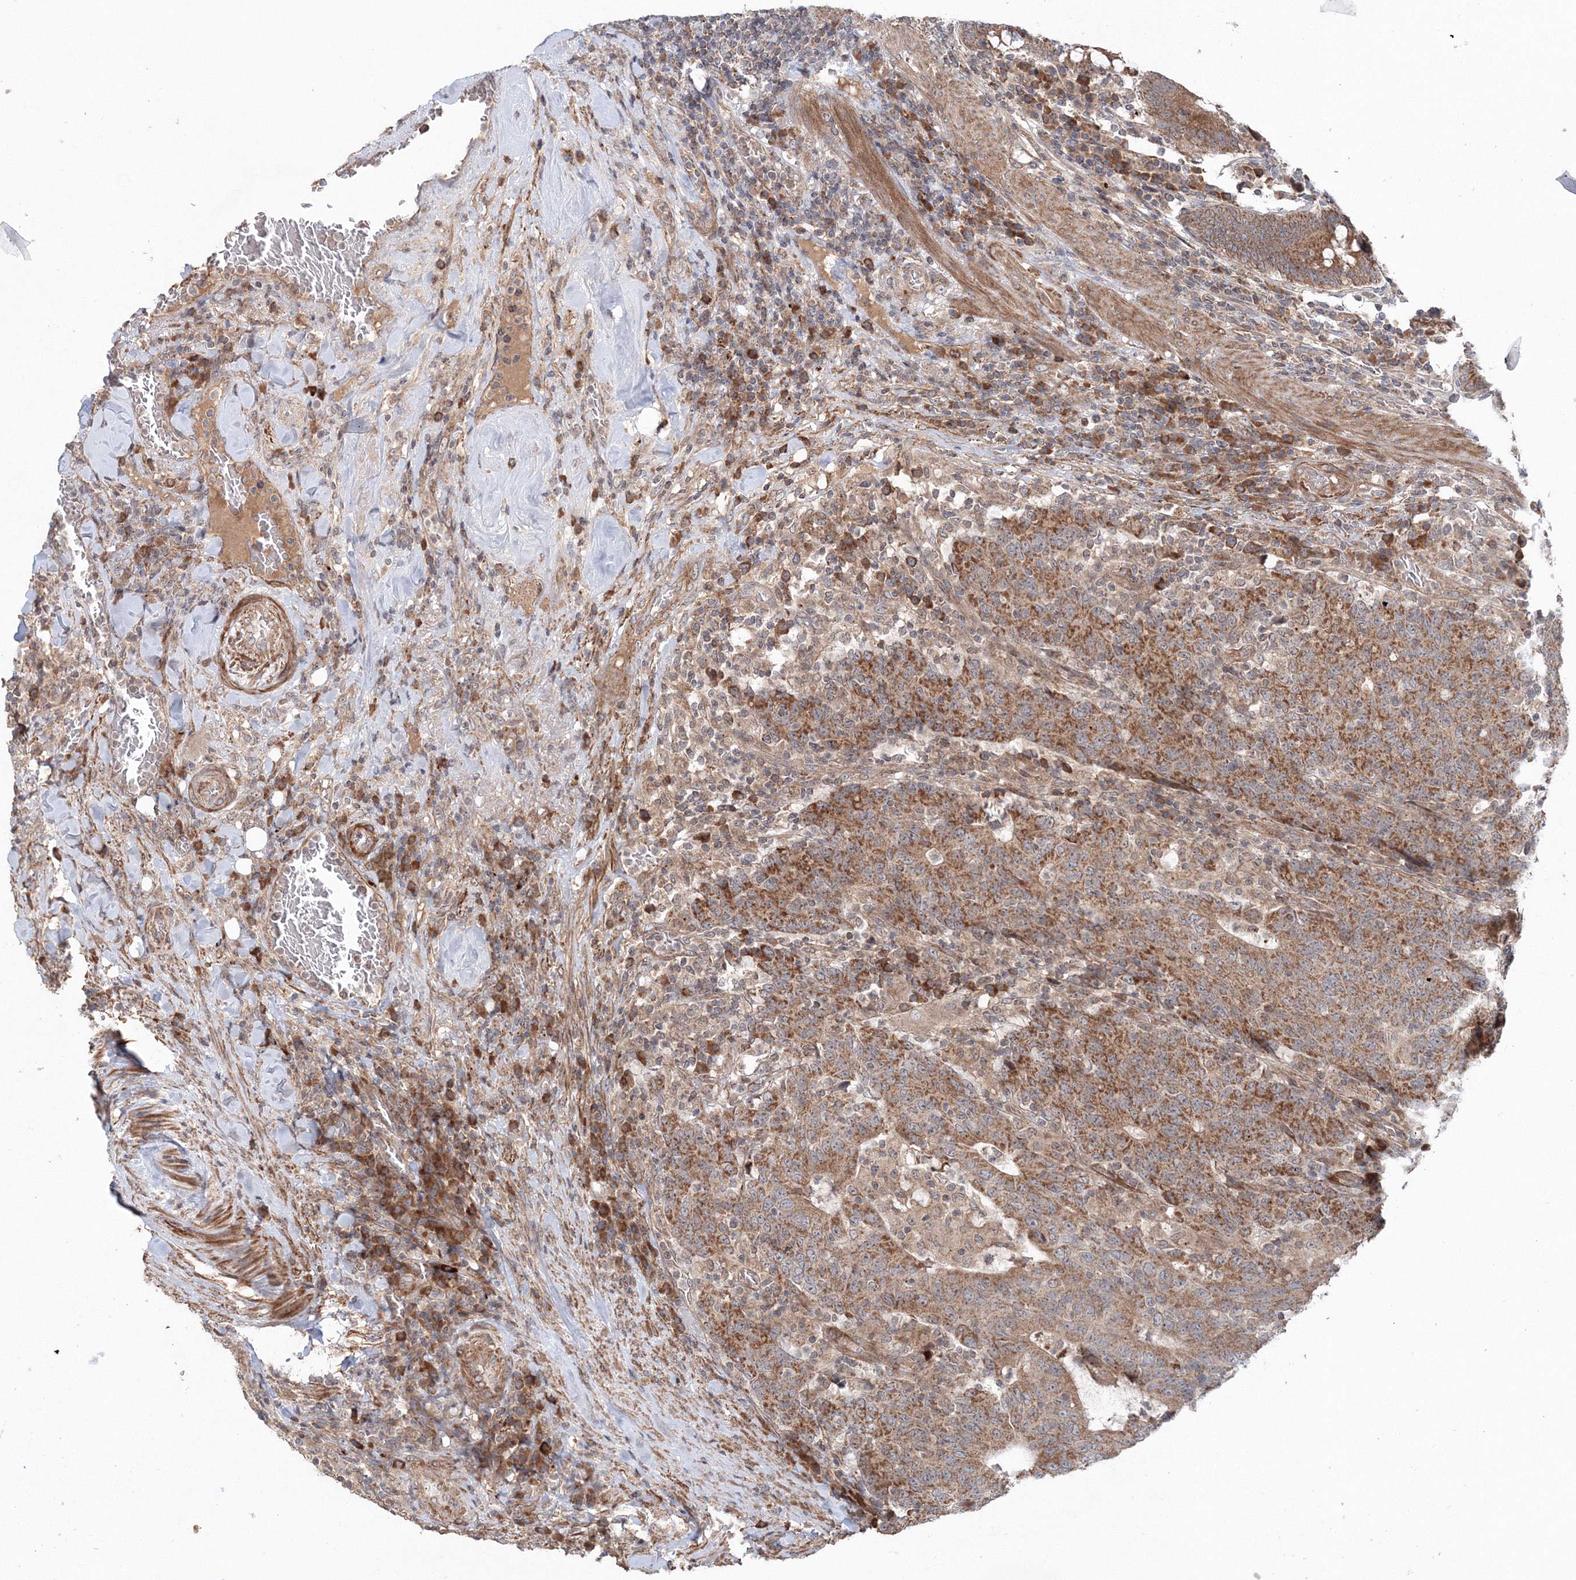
{"staining": {"intensity": "moderate", "quantity": ">75%", "location": "cytoplasmic/membranous"}, "tissue": "colorectal cancer", "cell_type": "Tumor cells", "image_type": "cancer", "snomed": [{"axis": "morphology", "description": "Normal tissue, NOS"}, {"axis": "morphology", "description": "Adenocarcinoma, NOS"}, {"axis": "topography", "description": "Colon"}], "caption": "About >75% of tumor cells in human colorectal cancer show moderate cytoplasmic/membranous protein staining as visualized by brown immunohistochemical staining.", "gene": "NOA1", "patient": {"sex": "female", "age": 75}}